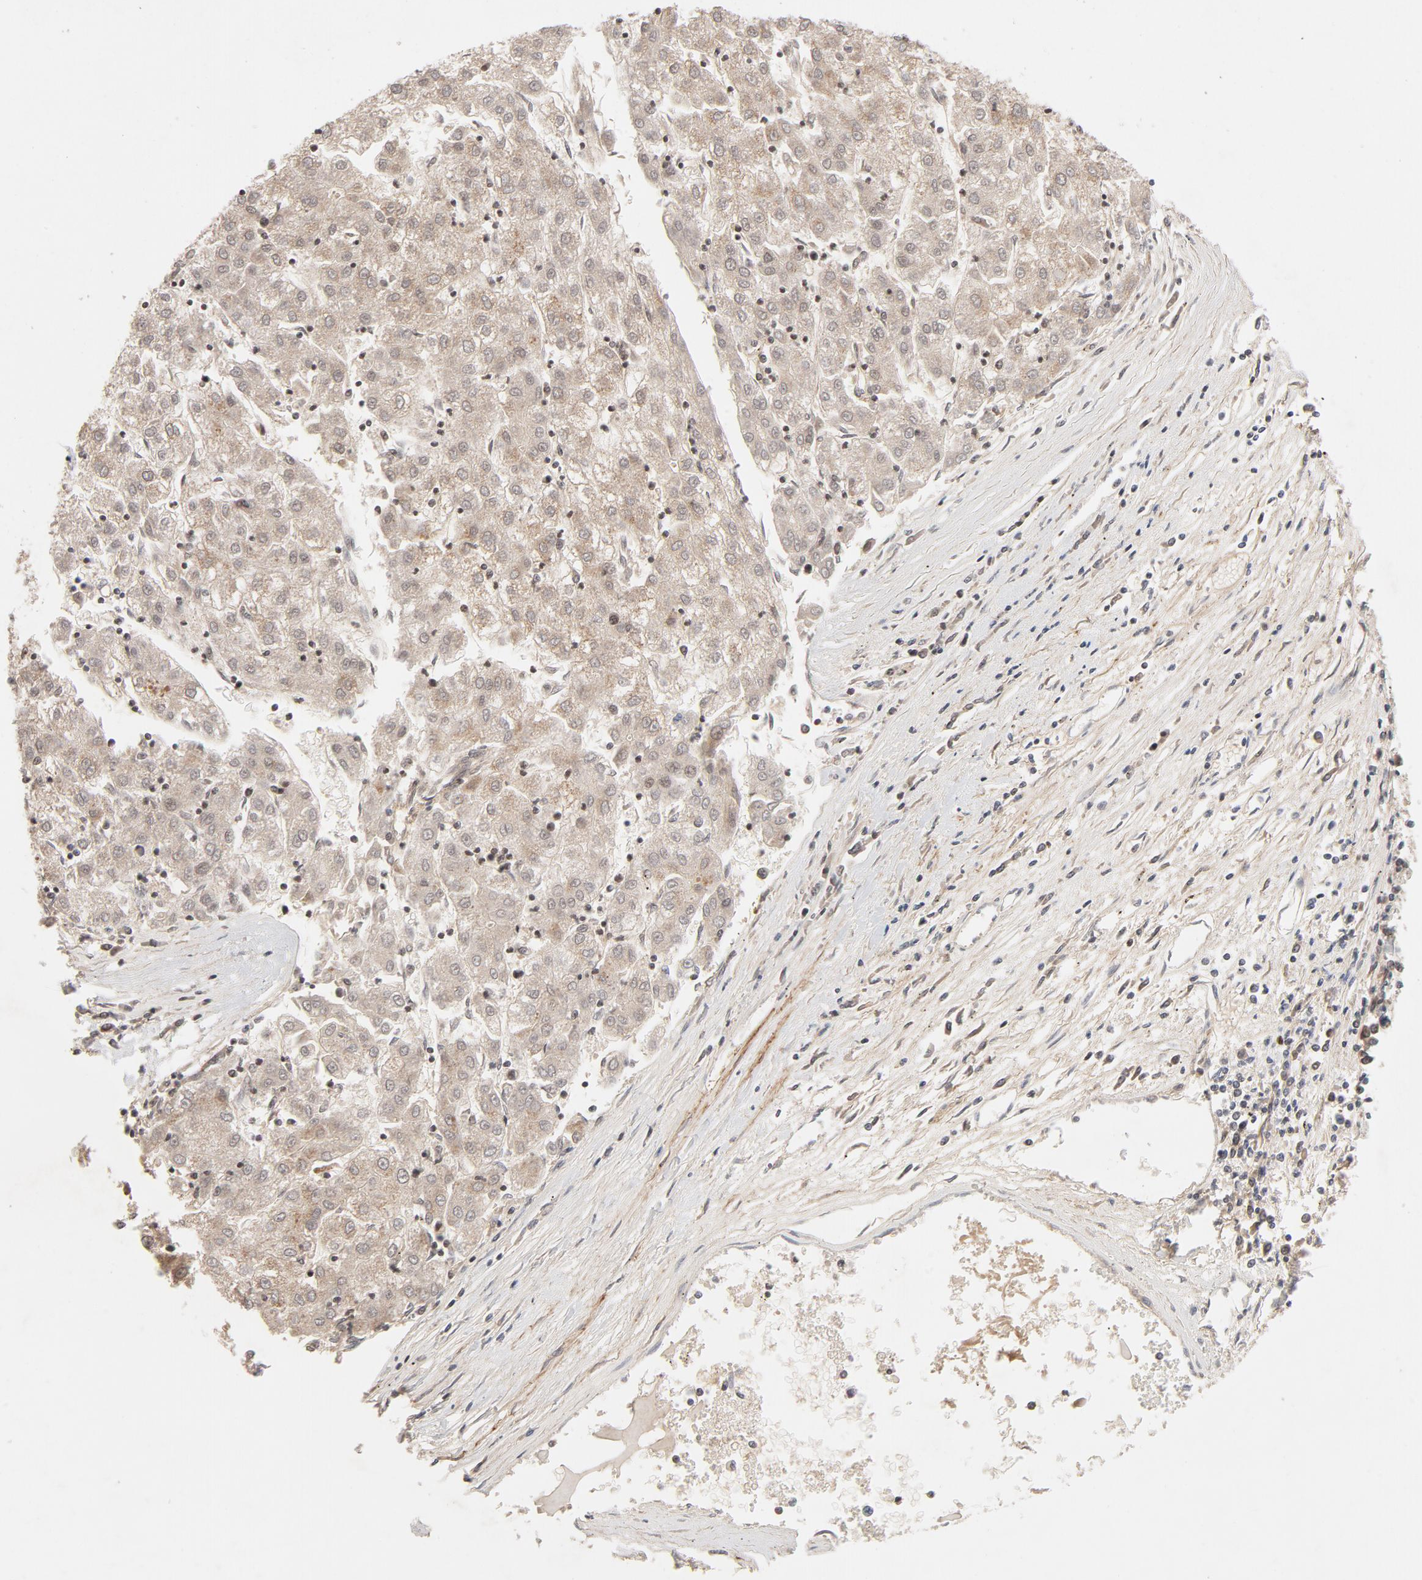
{"staining": {"intensity": "weak", "quantity": ">75%", "location": "cytoplasmic/membranous"}, "tissue": "liver cancer", "cell_type": "Tumor cells", "image_type": "cancer", "snomed": [{"axis": "morphology", "description": "Carcinoma, Hepatocellular, NOS"}, {"axis": "topography", "description": "Liver"}], "caption": "Immunohistochemistry (DAB) staining of human liver cancer shows weak cytoplasmic/membranous protein positivity in about >75% of tumor cells.", "gene": "DNAAF2", "patient": {"sex": "male", "age": 72}}